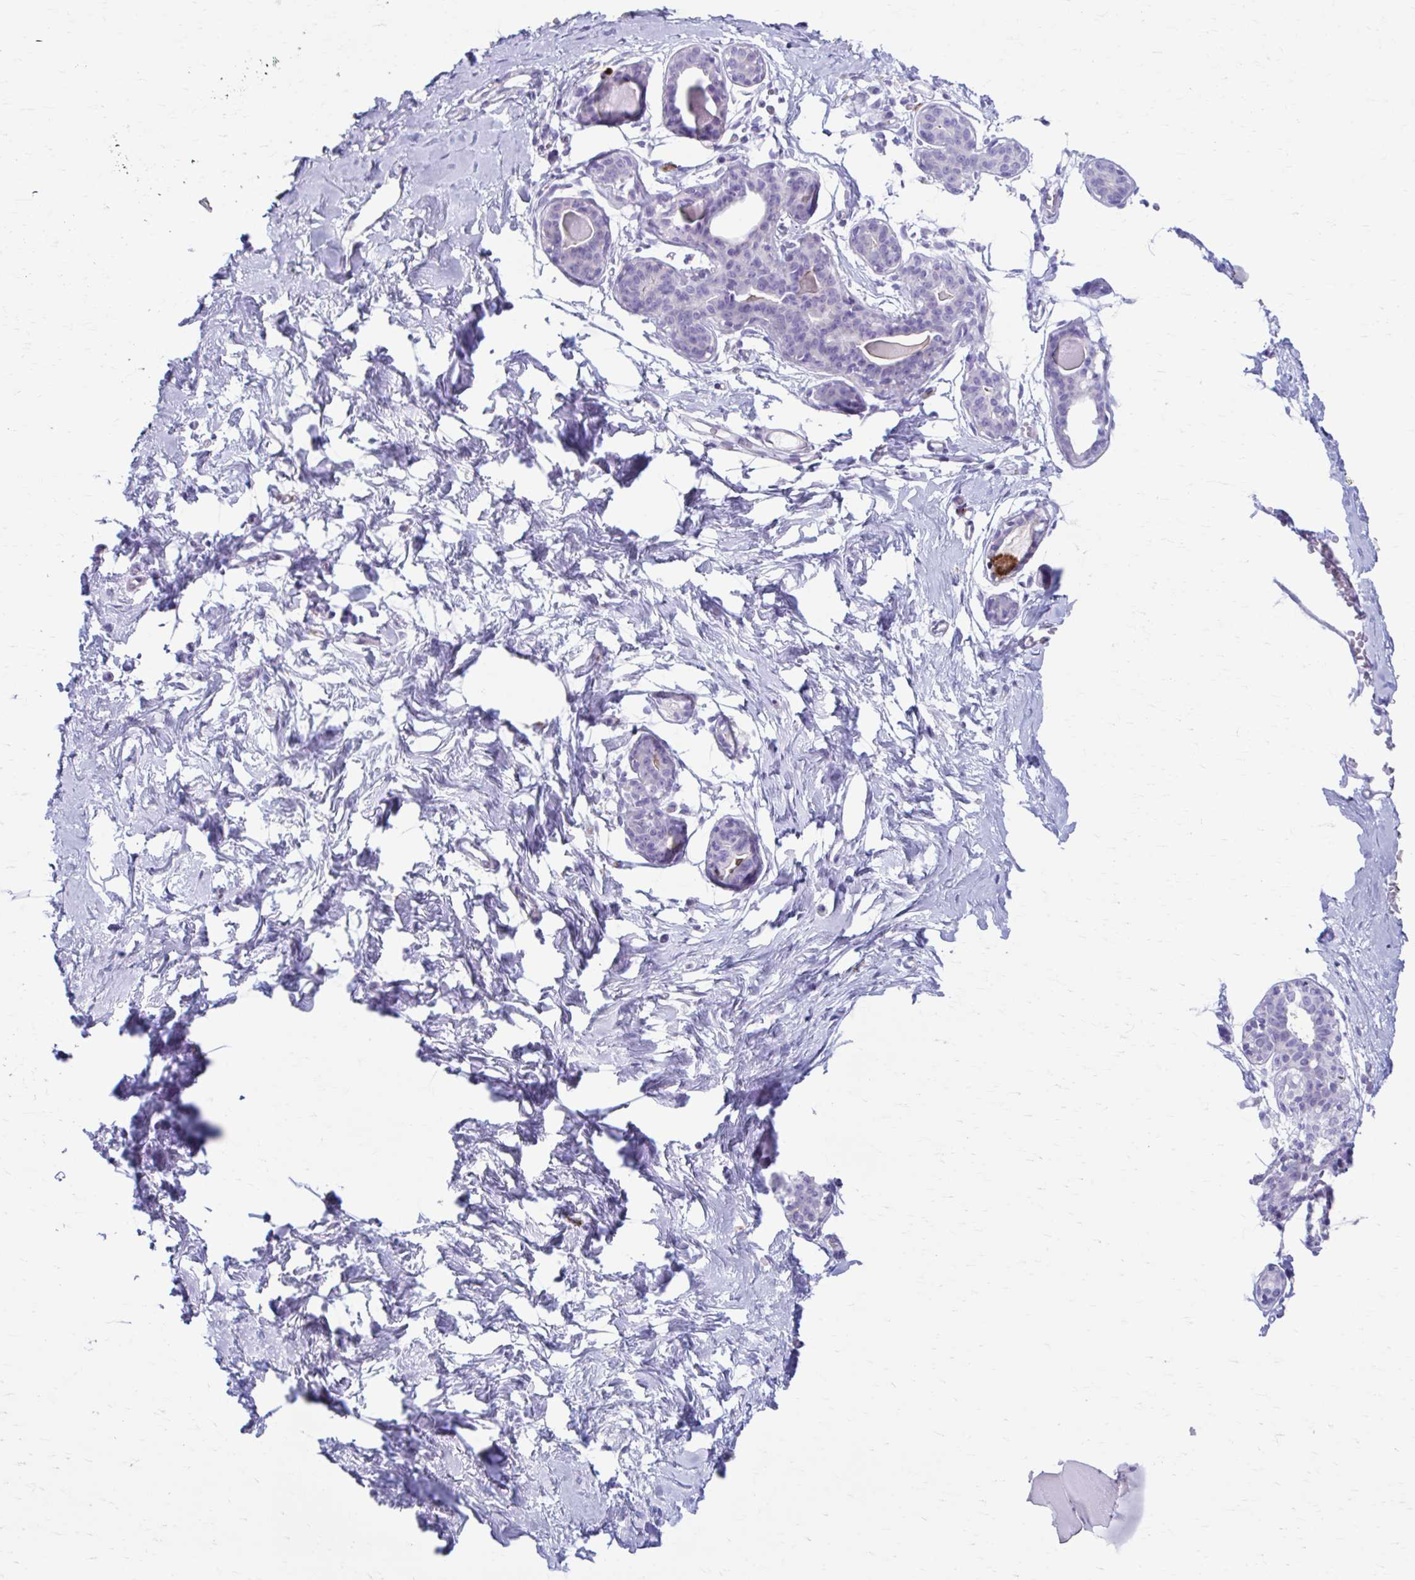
{"staining": {"intensity": "negative", "quantity": "none", "location": "none"}, "tissue": "breast", "cell_type": "Adipocytes", "image_type": "normal", "snomed": [{"axis": "morphology", "description": "Normal tissue, NOS"}, {"axis": "topography", "description": "Breast"}], "caption": "A micrograph of breast stained for a protein demonstrates no brown staining in adipocytes. (Brightfield microscopy of DAB (3,3'-diaminobenzidine) immunohistochemistry (IHC) at high magnification).", "gene": "C12orf71", "patient": {"sex": "female", "age": 45}}